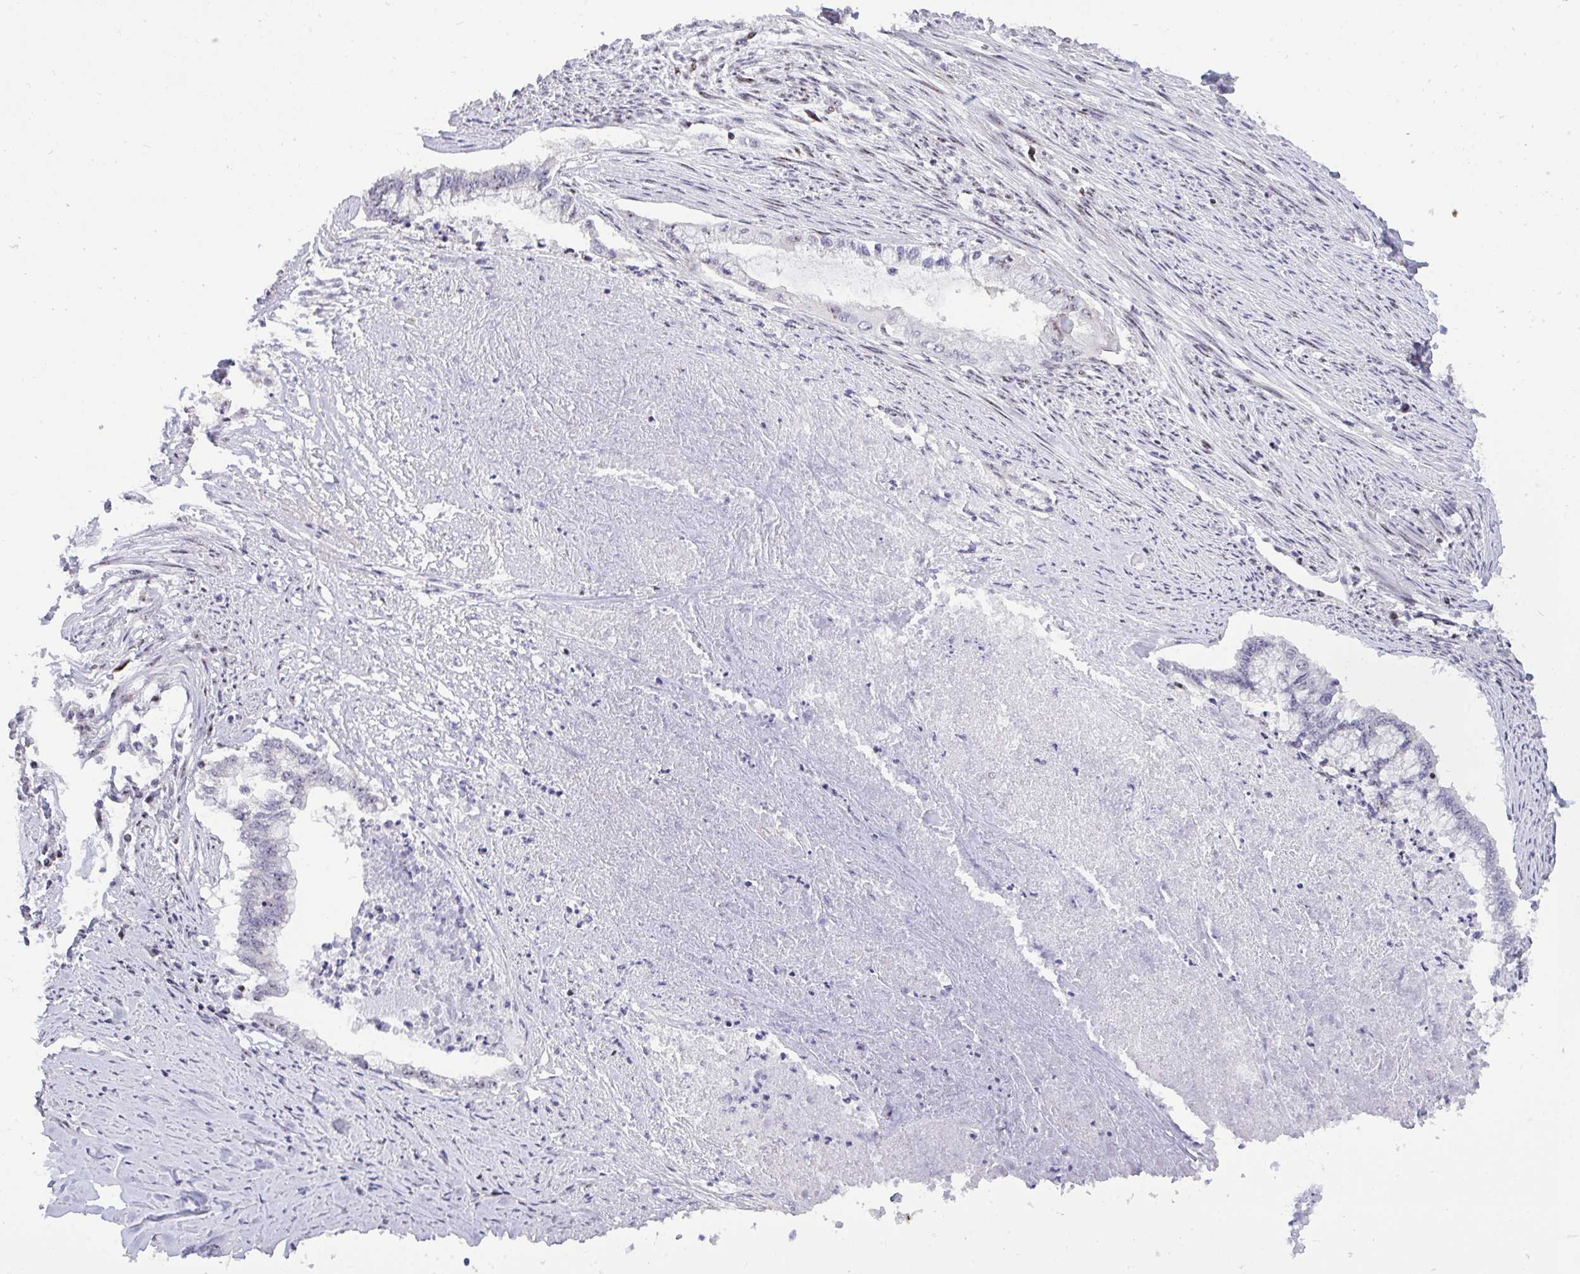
{"staining": {"intensity": "negative", "quantity": "none", "location": "none"}, "tissue": "endometrial cancer", "cell_type": "Tumor cells", "image_type": "cancer", "snomed": [{"axis": "morphology", "description": "Adenocarcinoma, NOS"}, {"axis": "topography", "description": "Endometrium"}], "caption": "This is a micrograph of immunohistochemistry (IHC) staining of adenocarcinoma (endometrial), which shows no positivity in tumor cells.", "gene": "PLPPR3", "patient": {"sex": "female", "age": 79}}